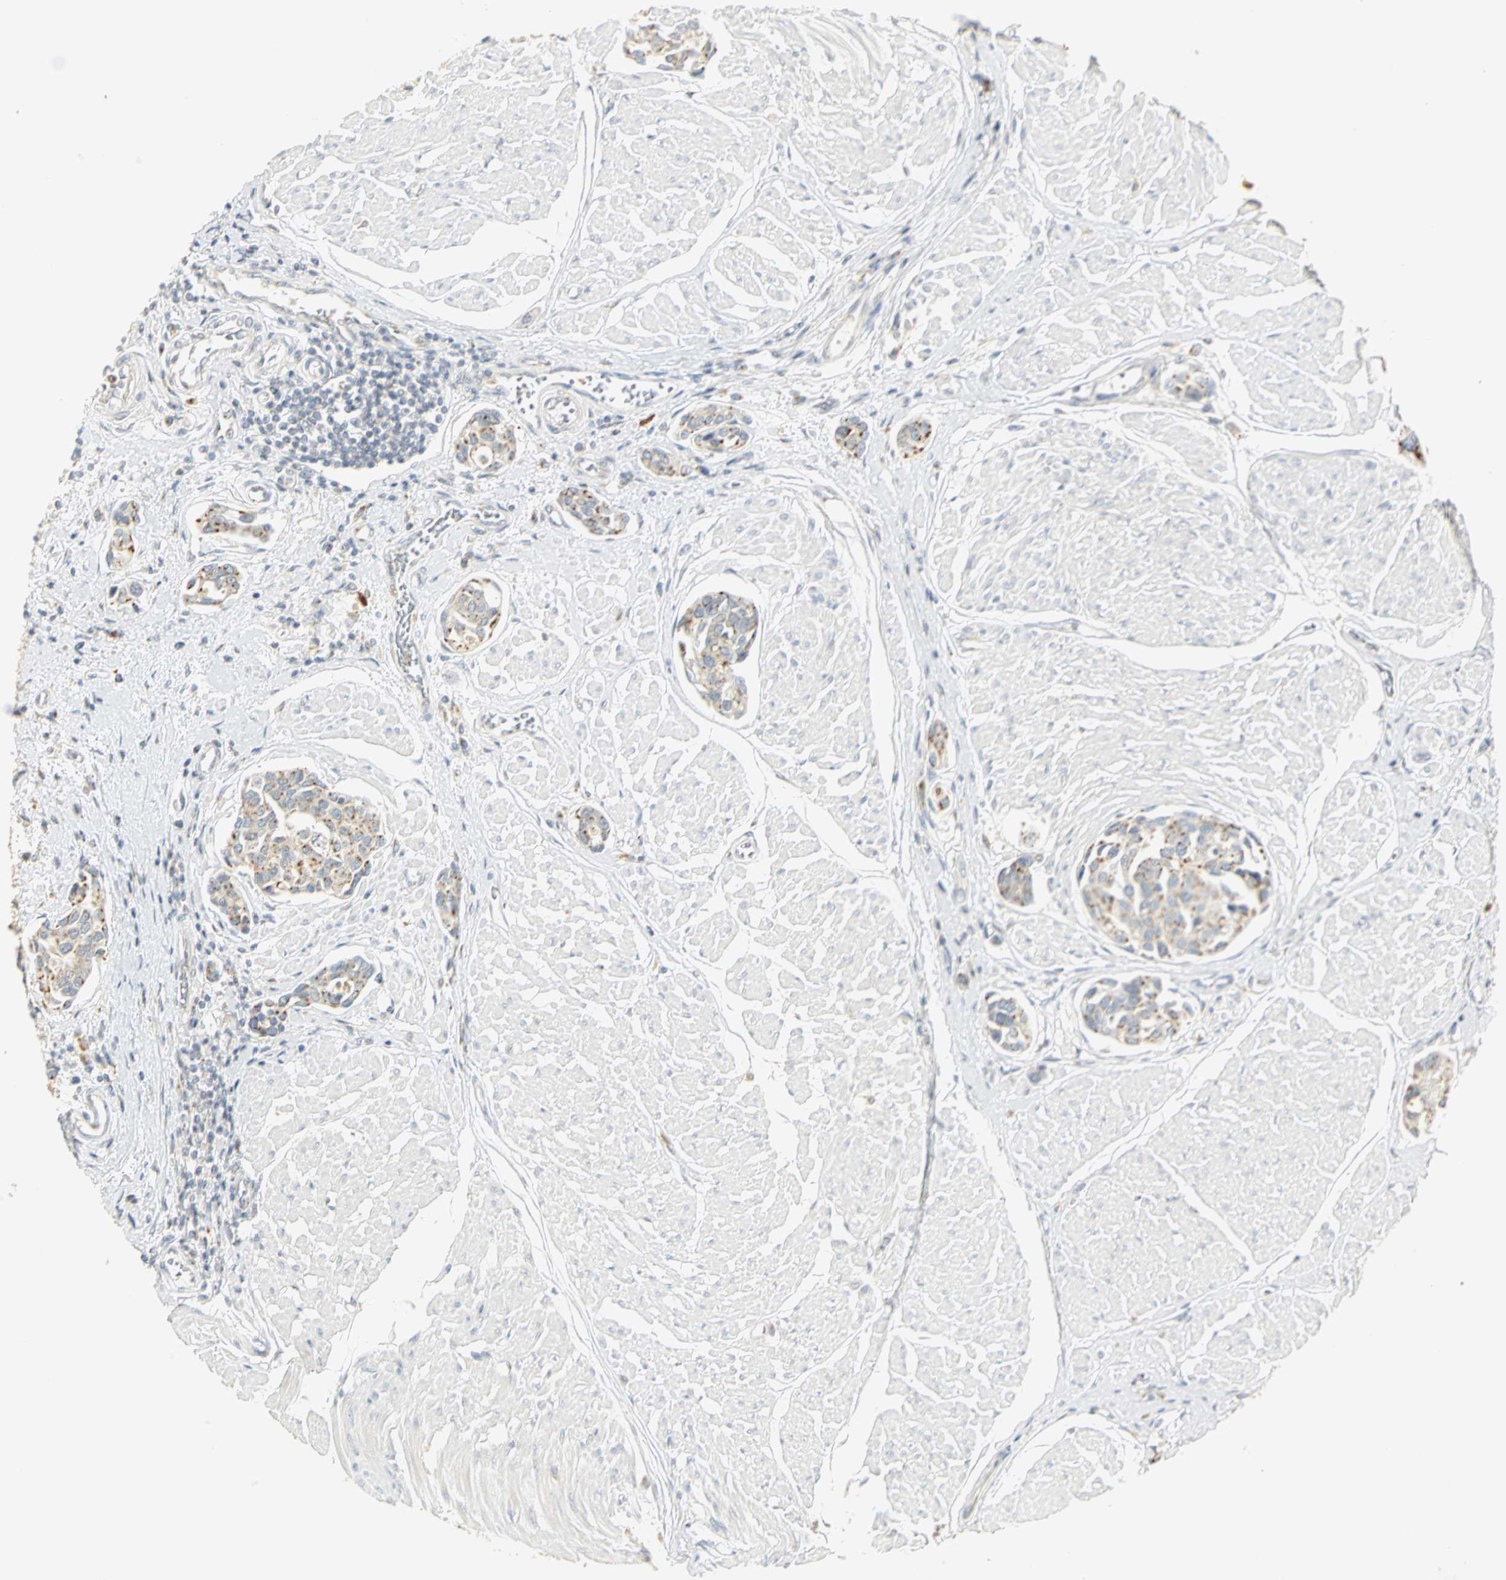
{"staining": {"intensity": "moderate", "quantity": "25%-75%", "location": "cytoplasmic/membranous"}, "tissue": "urothelial cancer", "cell_type": "Tumor cells", "image_type": "cancer", "snomed": [{"axis": "morphology", "description": "Urothelial carcinoma, High grade"}, {"axis": "topography", "description": "Urinary bladder"}], "caption": "Brown immunohistochemical staining in urothelial cancer displays moderate cytoplasmic/membranous staining in approximately 25%-75% of tumor cells. The staining was performed using DAB (3,3'-diaminobenzidine), with brown indicating positive protein expression. Nuclei are stained blue with hematoxylin.", "gene": "TM9SF2", "patient": {"sex": "male", "age": 78}}